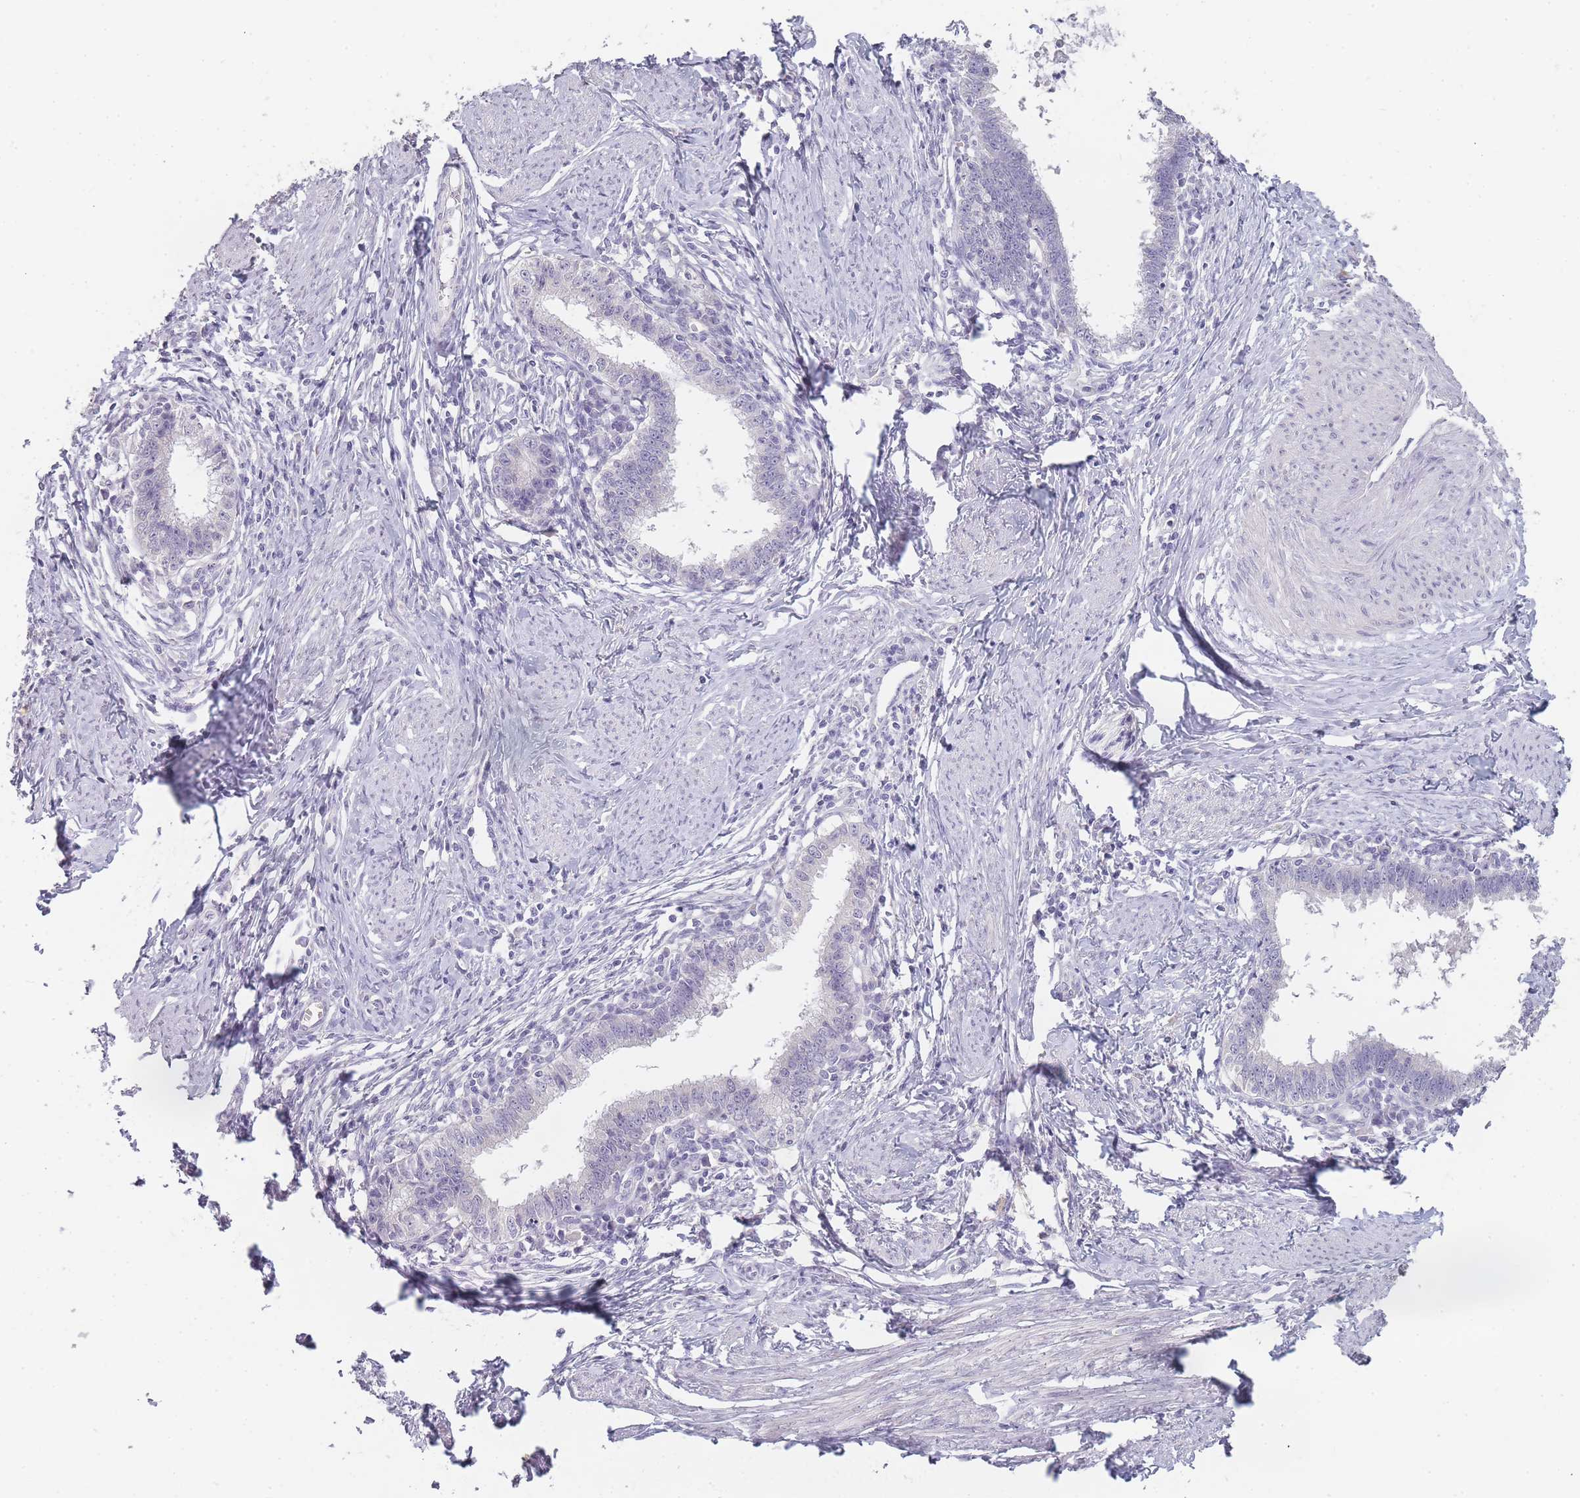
{"staining": {"intensity": "negative", "quantity": "none", "location": "none"}, "tissue": "cervical cancer", "cell_type": "Tumor cells", "image_type": "cancer", "snomed": [{"axis": "morphology", "description": "Adenocarcinoma, NOS"}, {"axis": "topography", "description": "Cervix"}], "caption": "Micrograph shows no protein staining in tumor cells of cervical adenocarcinoma tissue.", "gene": "INS", "patient": {"sex": "female", "age": 36}}